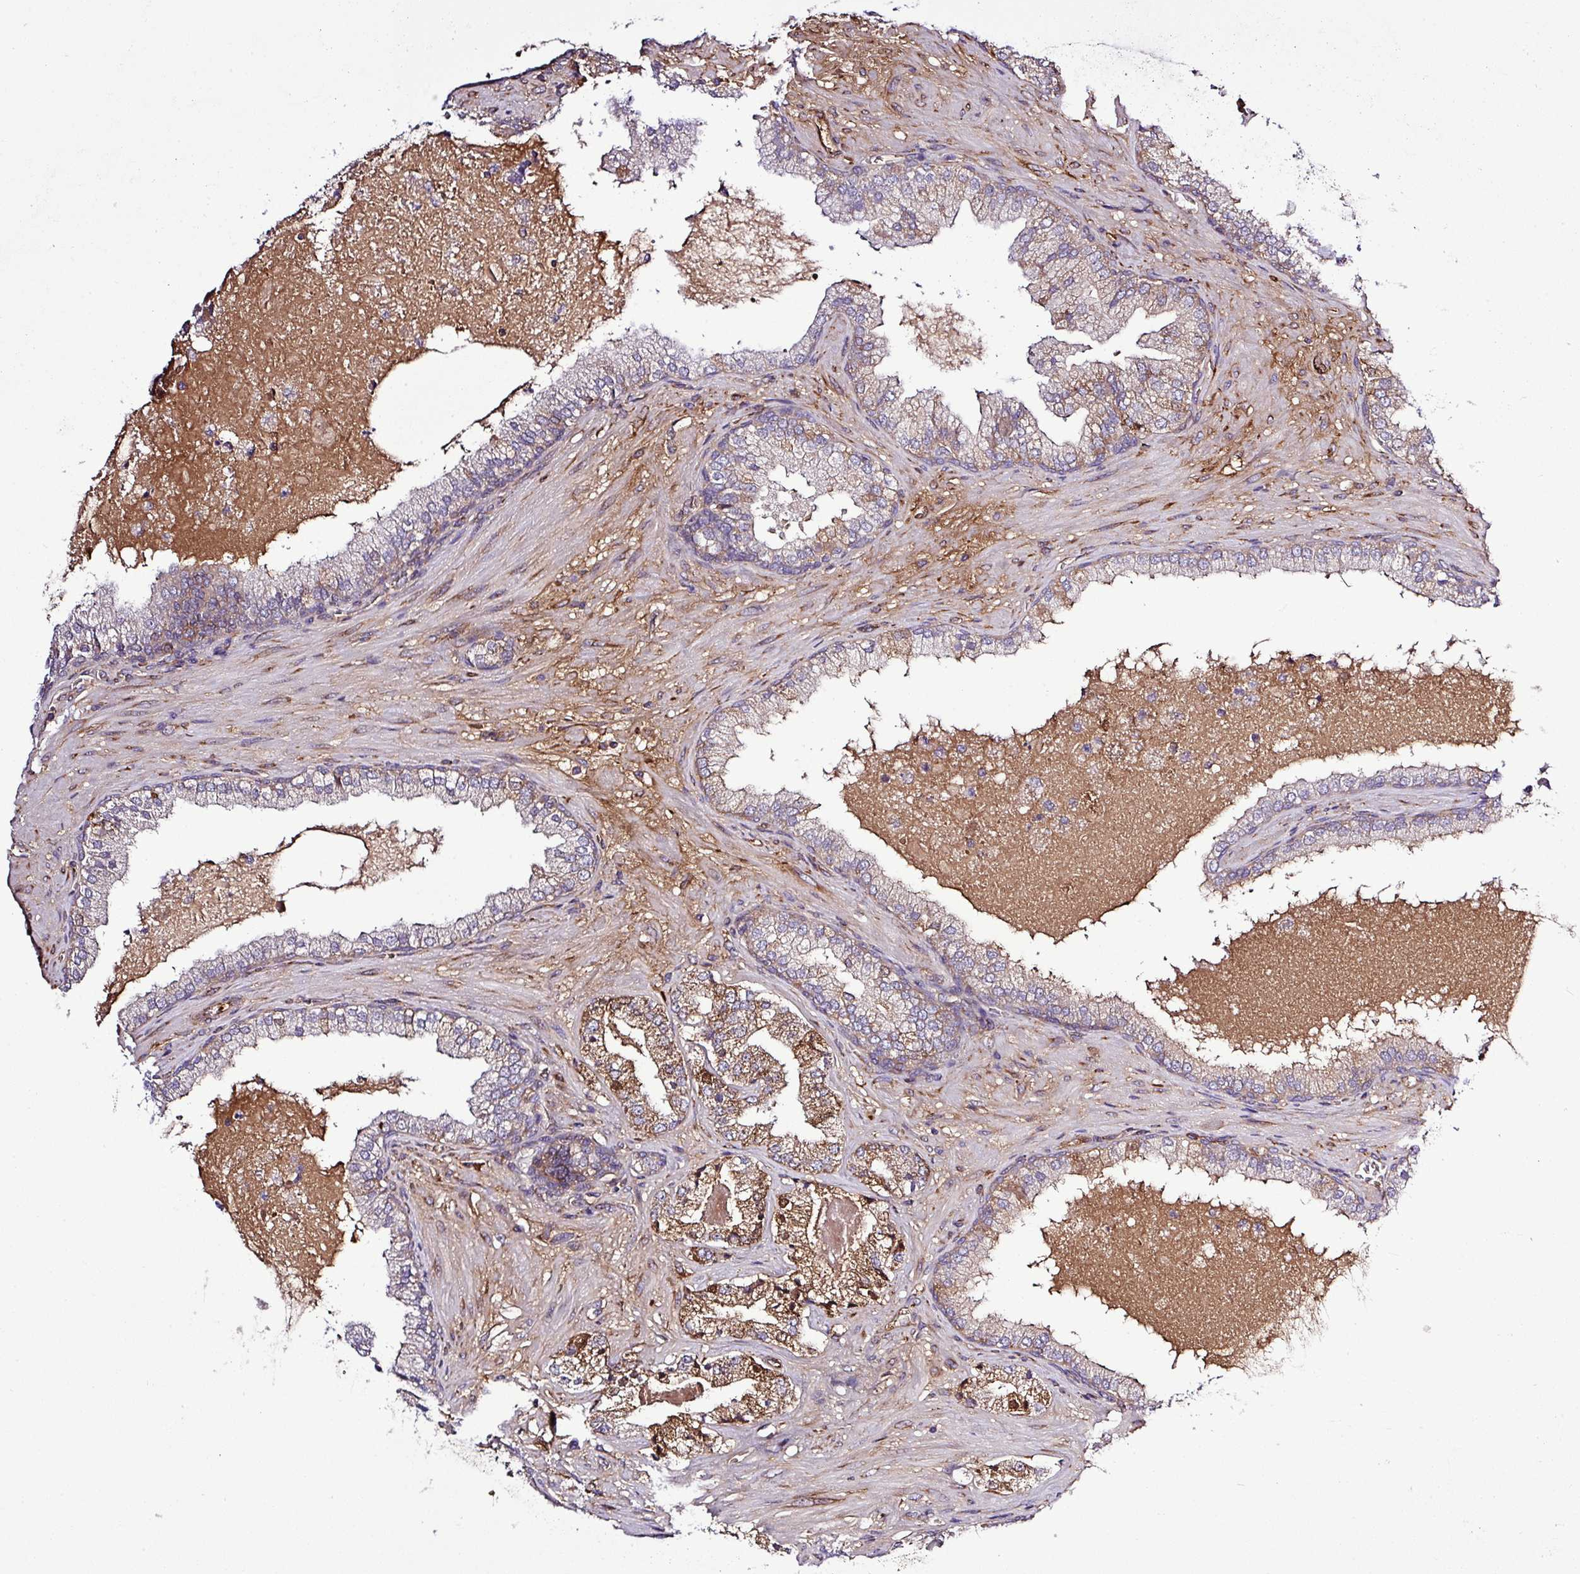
{"staining": {"intensity": "moderate", "quantity": "25%-75%", "location": "cytoplasmic/membranous"}, "tissue": "prostate cancer", "cell_type": "Tumor cells", "image_type": "cancer", "snomed": [{"axis": "morphology", "description": "Adenocarcinoma, High grade"}, {"axis": "topography", "description": "Prostate"}], "caption": "Moderate cytoplasmic/membranous protein positivity is present in approximately 25%-75% of tumor cells in prostate cancer. The protein is stained brown, and the nuclei are stained in blue (DAB (3,3'-diaminobenzidine) IHC with brightfield microscopy, high magnification).", "gene": "CWH43", "patient": {"sex": "male", "age": 55}}